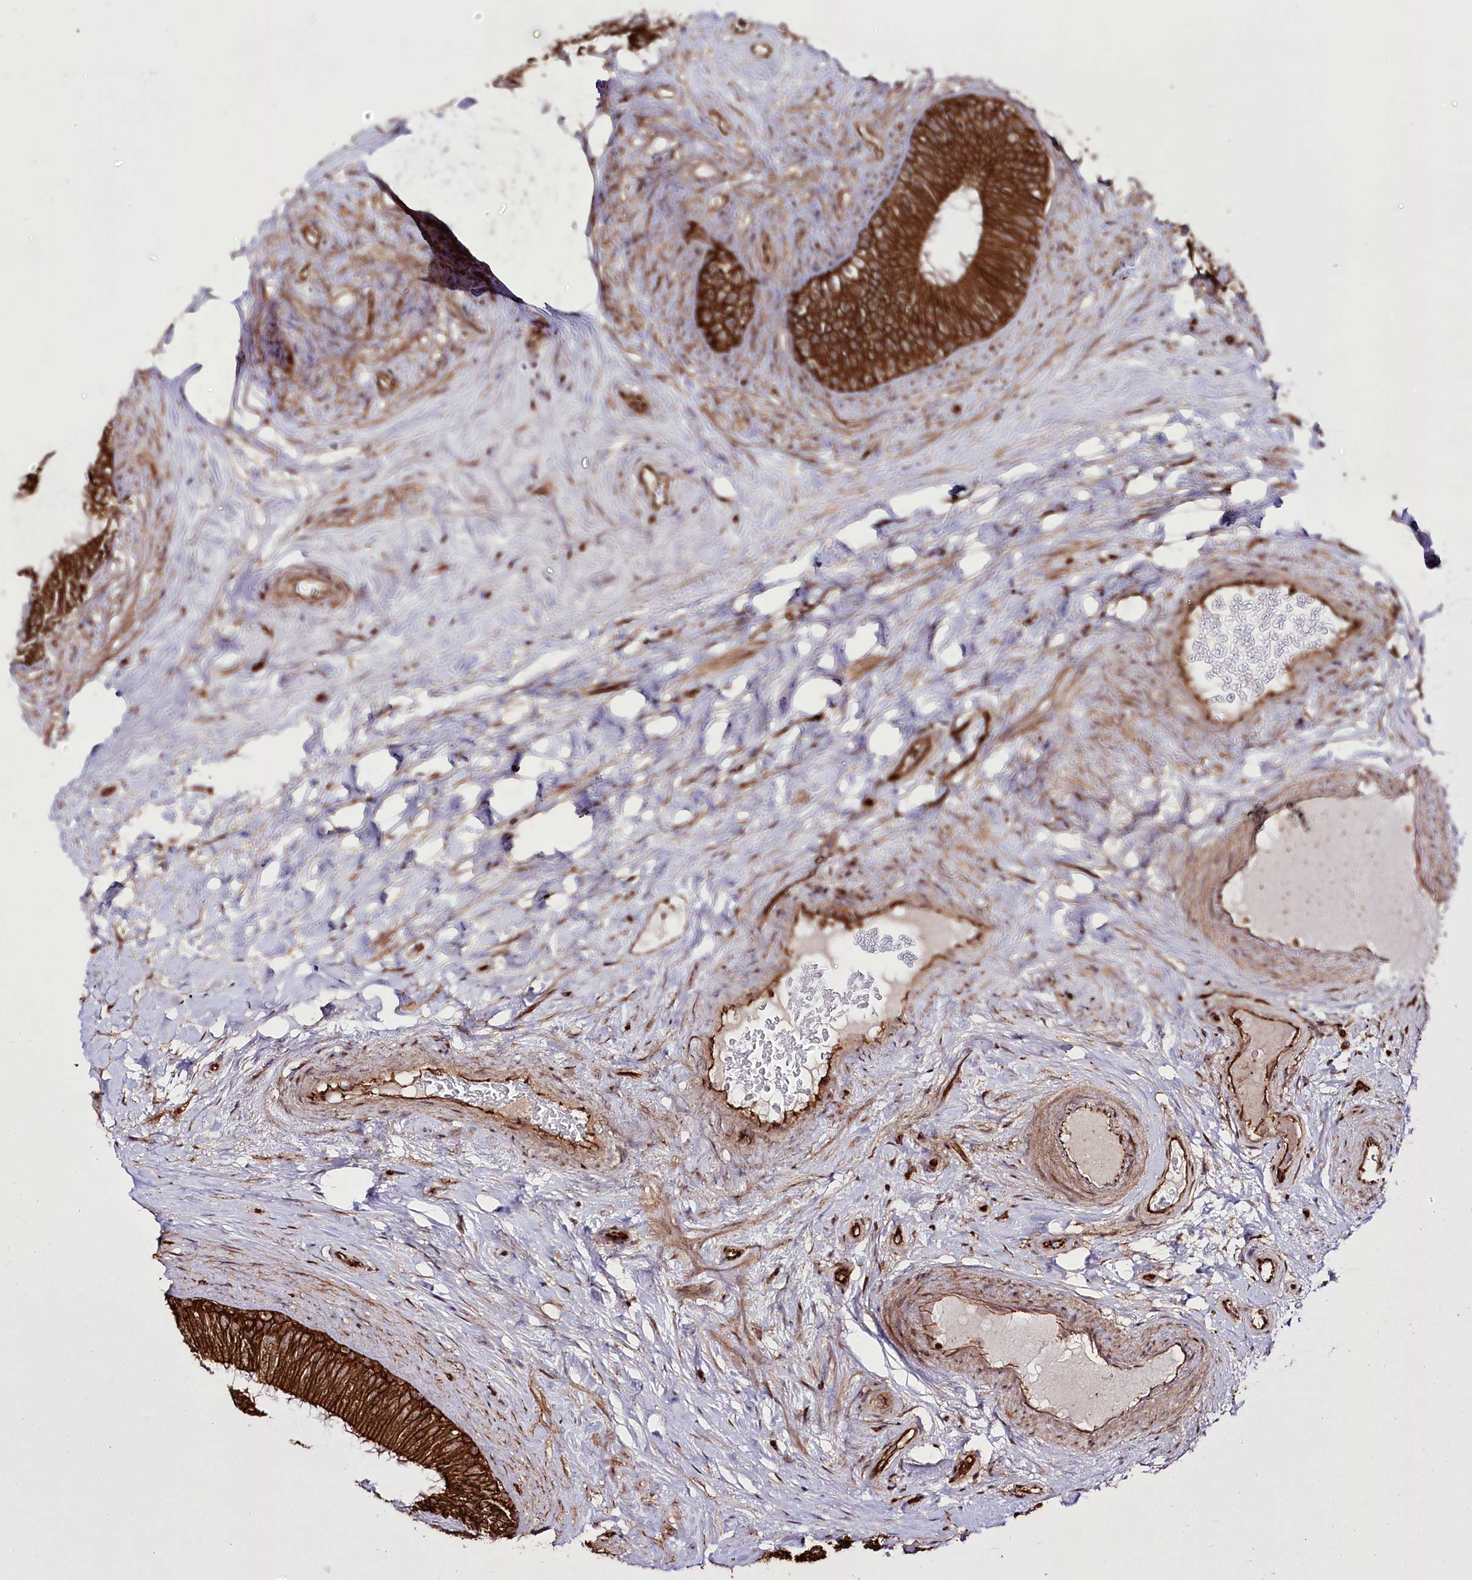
{"staining": {"intensity": "strong", "quantity": ">75%", "location": "cytoplasmic/membranous"}, "tissue": "epididymis", "cell_type": "Glandular cells", "image_type": "normal", "snomed": [{"axis": "morphology", "description": "Normal tissue, NOS"}, {"axis": "topography", "description": "Epididymis"}], "caption": "Immunohistochemistry (IHC) of benign human epididymis displays high levels of strong cytoplasmic/membranous positivity in approximately >75% of glandular cells.", "gene": "DHX29", "patient": {"sex": "male", "age": 84}}